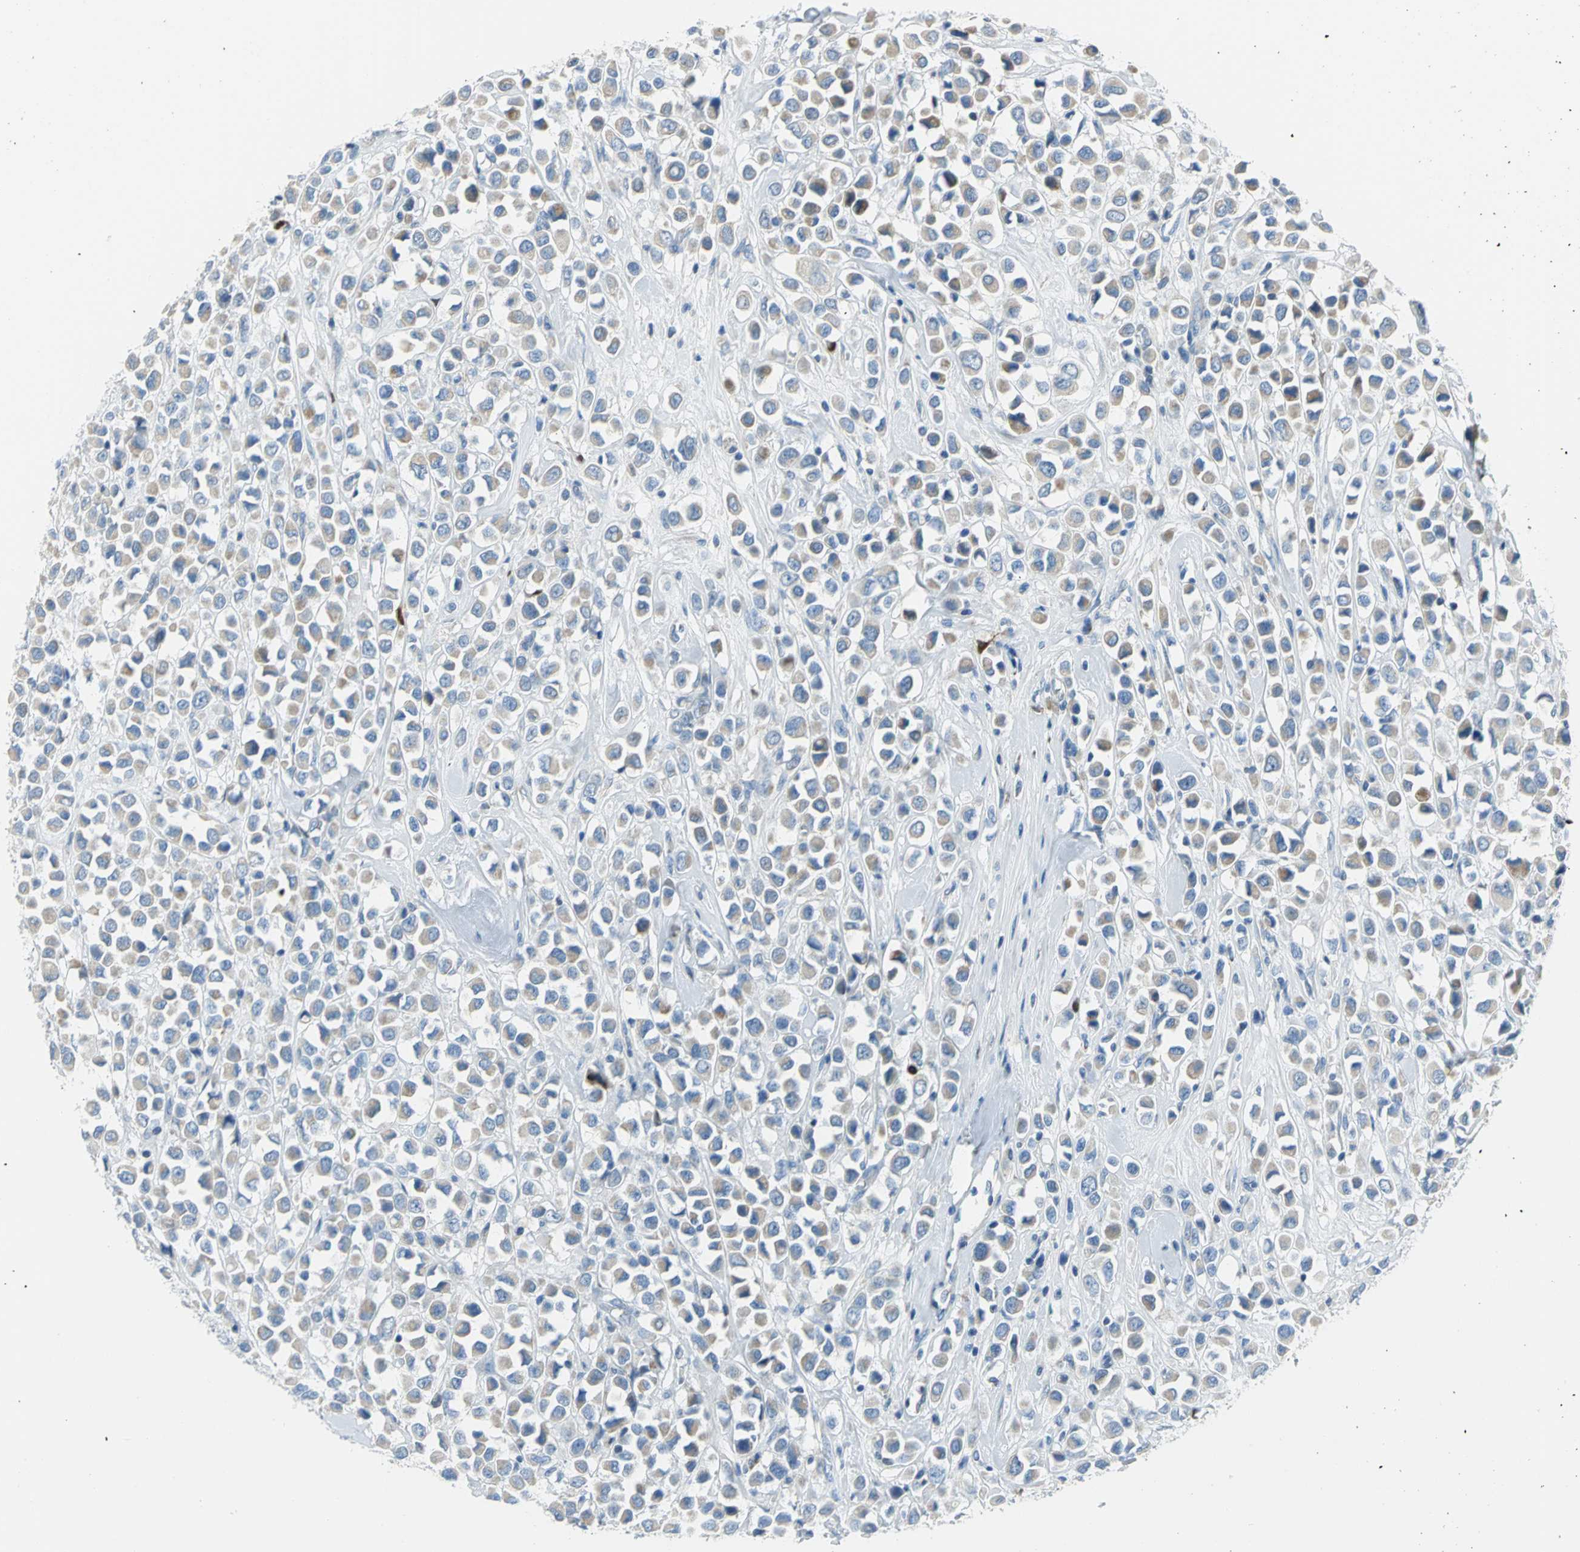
{"staining": {"intensity": "weak", "quantity": ">75%", "location": "cytoplasmic/membranous"}, "tissue": "breast cancer", "cell_type": "Tumor cells", "image_type": "cancer", "snomed": [{"axis": "morphology", "description": "Duct carcinoma"}, {"axis": "topography", "description": "Breast"}], "caption": "This micrograph reveals breast intraductal carcinoma stained with IHC to label a protein in brown. The cytoplasmic/membranous of tumor cells show weak positivity for the protein. Nuclei are counter-stained blue.", "gene": "ALOX15", "patient": {"sex": "female", "age": 61}}